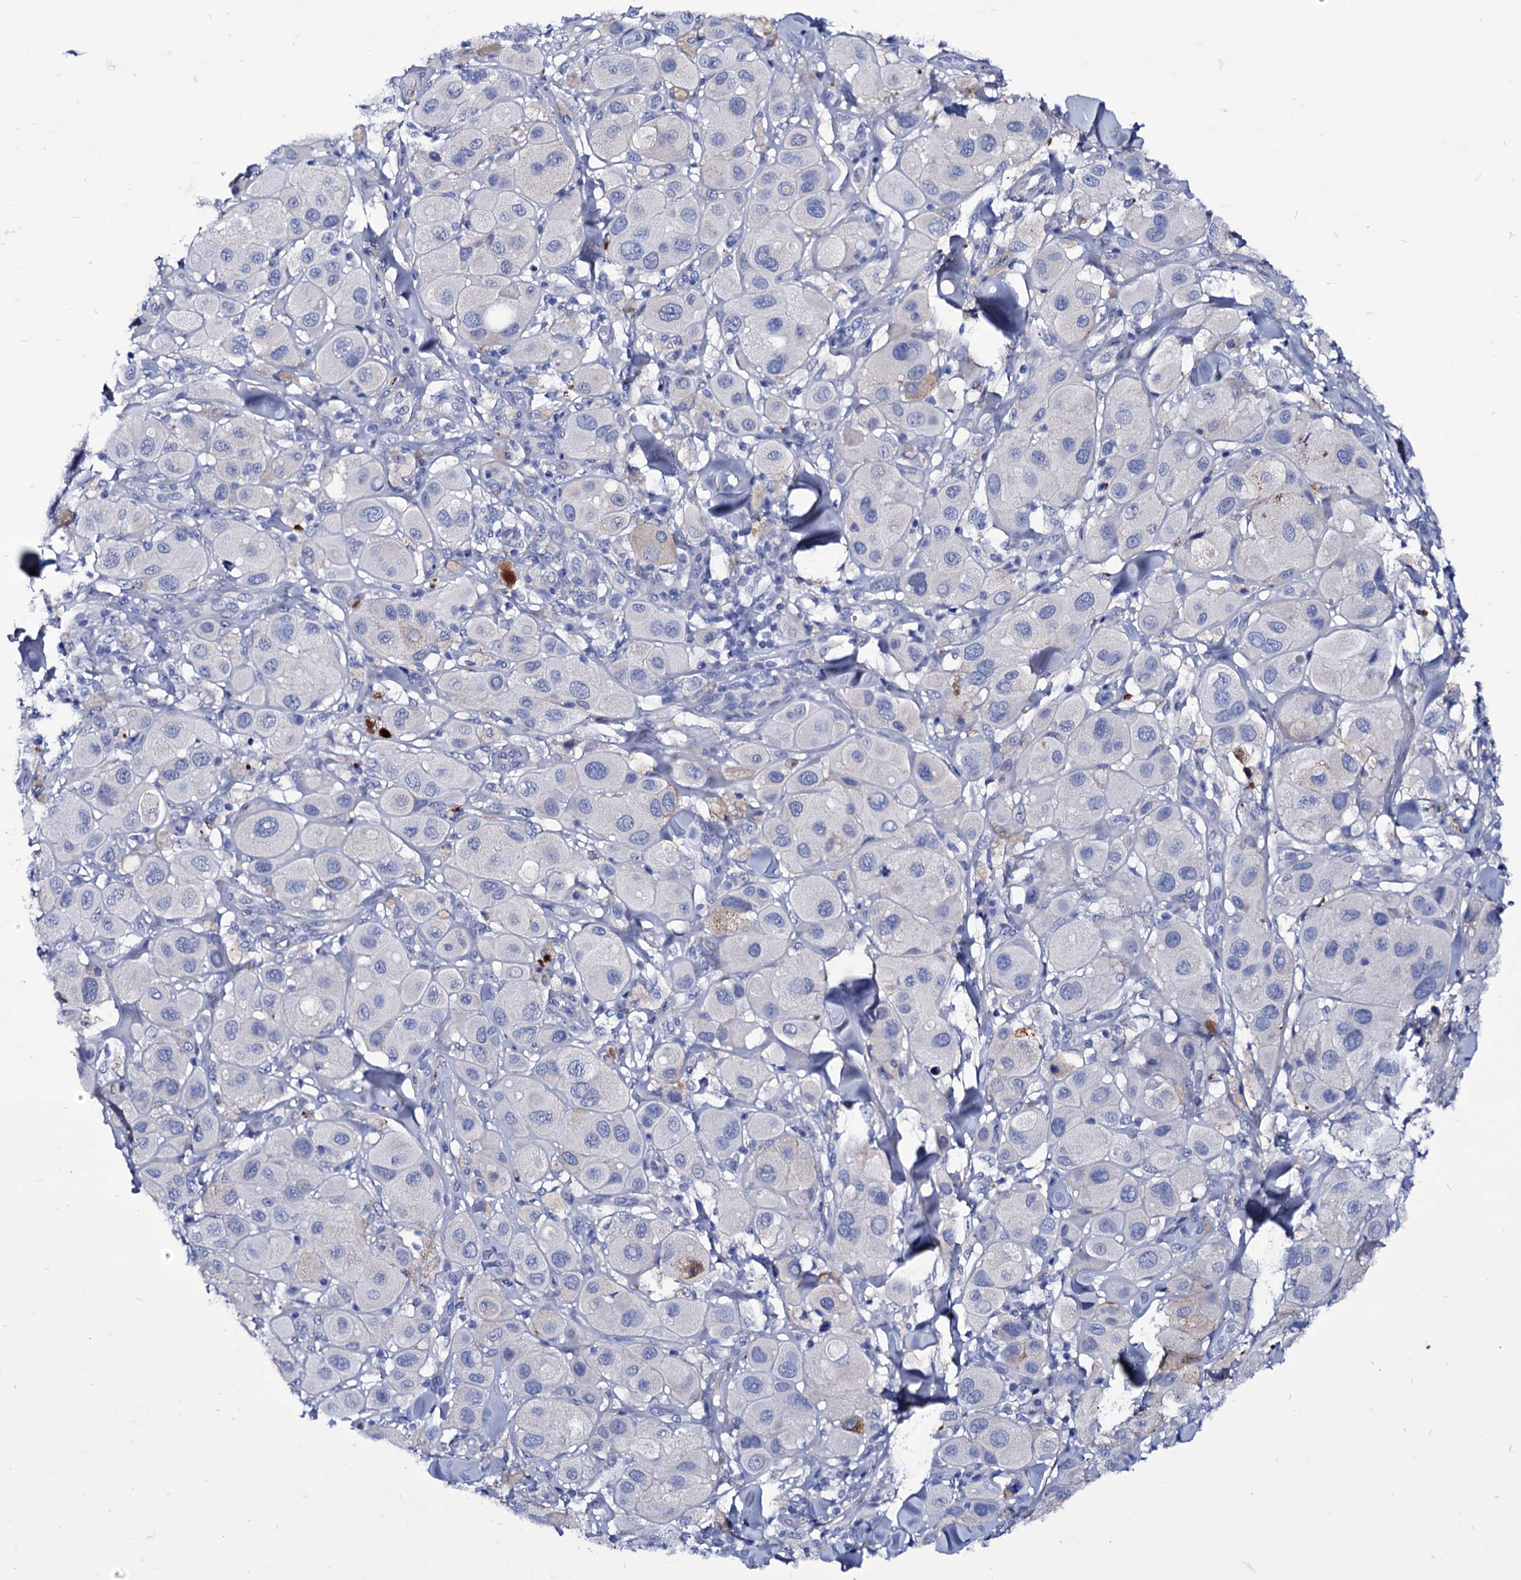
{"staining": {"intensity": "negative", "quantity": "none", "location": "none"}, "tissue": "melanoma", "cell_type": "Tumor cells", "image_type": "cancer", "snomed": [{"axis": "morphology", "description": "Malignant melanoma, Metastatic site"}, {"axis": "topography", "description": "Skin"}], "caption": "A histopathology image of malignant melanoma (metastatic site) stained for a protein exhibits no brown staining in tumor cells.", "gene": "AXL", "patient": {"sex": "male", "age": 41}}